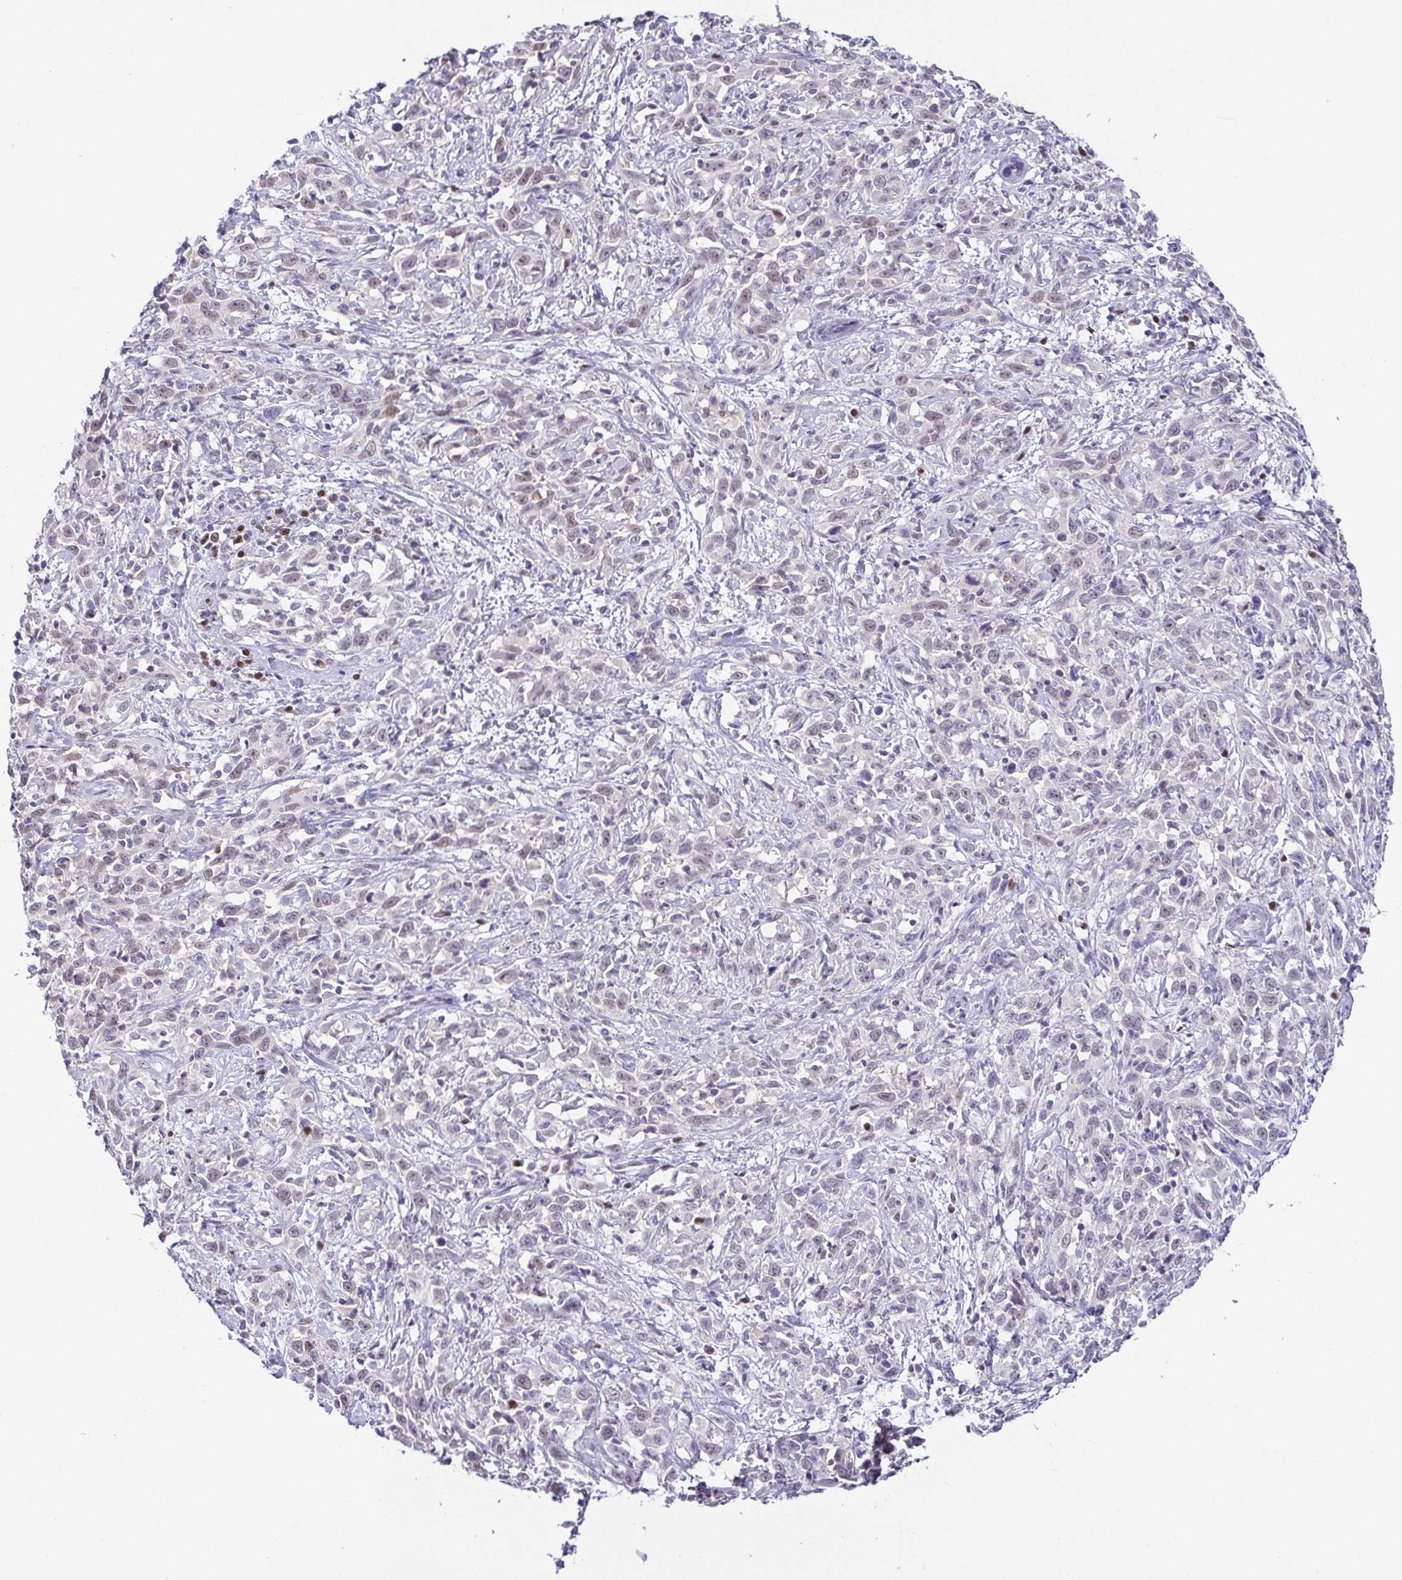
{"staining": {"intensity": "negative", "quantity": "none", "location": "none"}, "tissue": "cervical cancer", "cell_type": "Tumor cells", "image_type": "cancer", "snomed": [{"axis": "morphology", "description": "Adenocarcinoma, NOS"}, {"axis": "topography", "description": "Cervix"}], "caption": "Histopathology image shows no protein staining in tumor cells of cervical adenocarcinoma tissue. (DAB immunohistochemistry visualized using brightfield microscopy, high magnification).", "gene": "TCF3", "patient": {"sex": "female", "age": 40}}